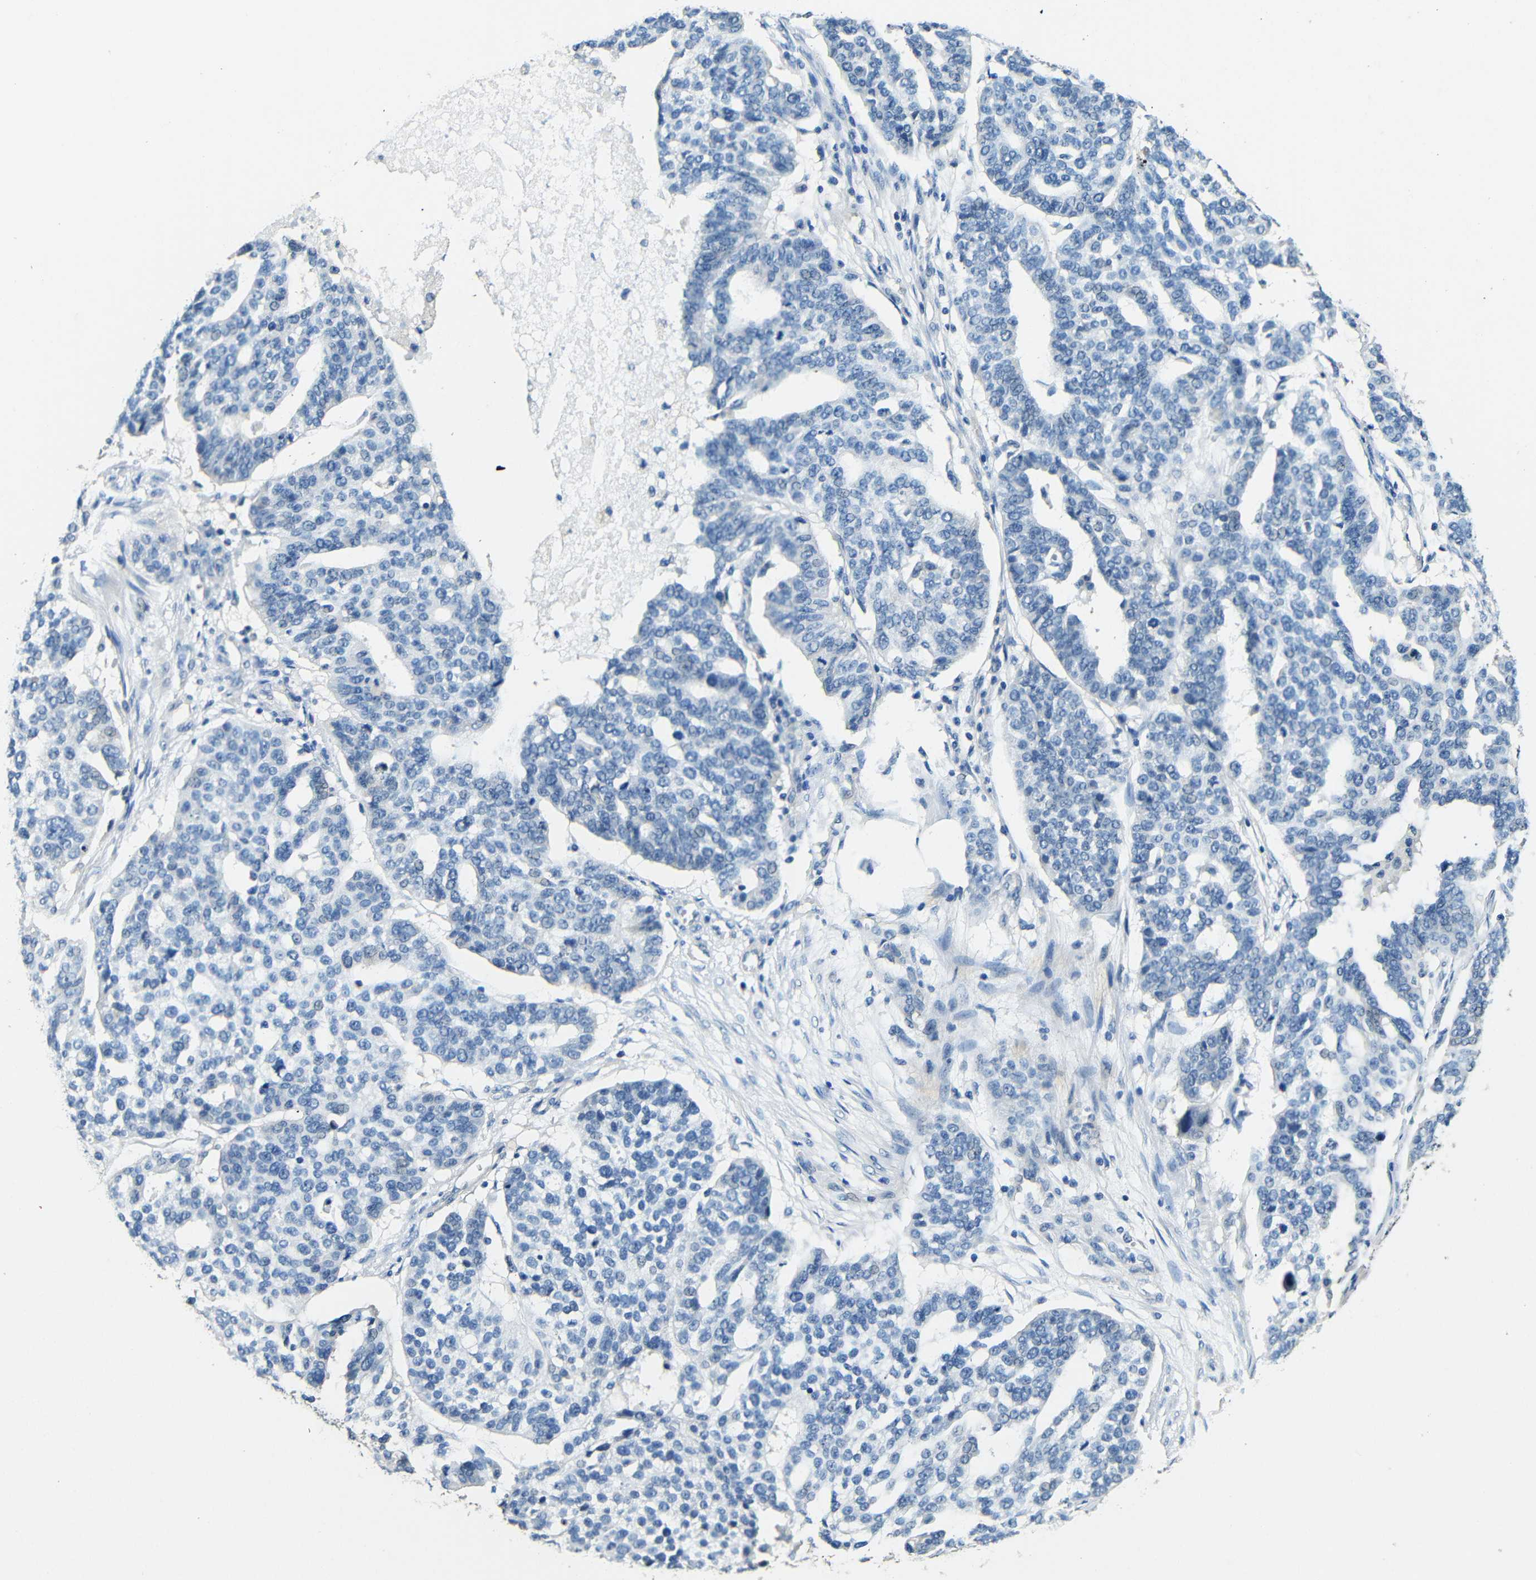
{"staining": {"intensity": "negative", "quantity": "none", "location": "none"}, "tissue": "ovarian cancer", "cell_type": "Tumor cells", "image_type": "cancer", "snomed": [{"axis": "morphology", "description": "Cystadenocarcinoma, serous, NOS"}, {"axis": "topography", "description": "Ovary"}], "caption": "An immunohistochemistry (IHC) histopathology image of ovarian serous cystadenocarcinoma is shown. There is no staining in tumor cells of ovarian serous cystadenocarcinoma.", "gene": "ADAP1", "patient": {"sex": "female", "age": 59}}